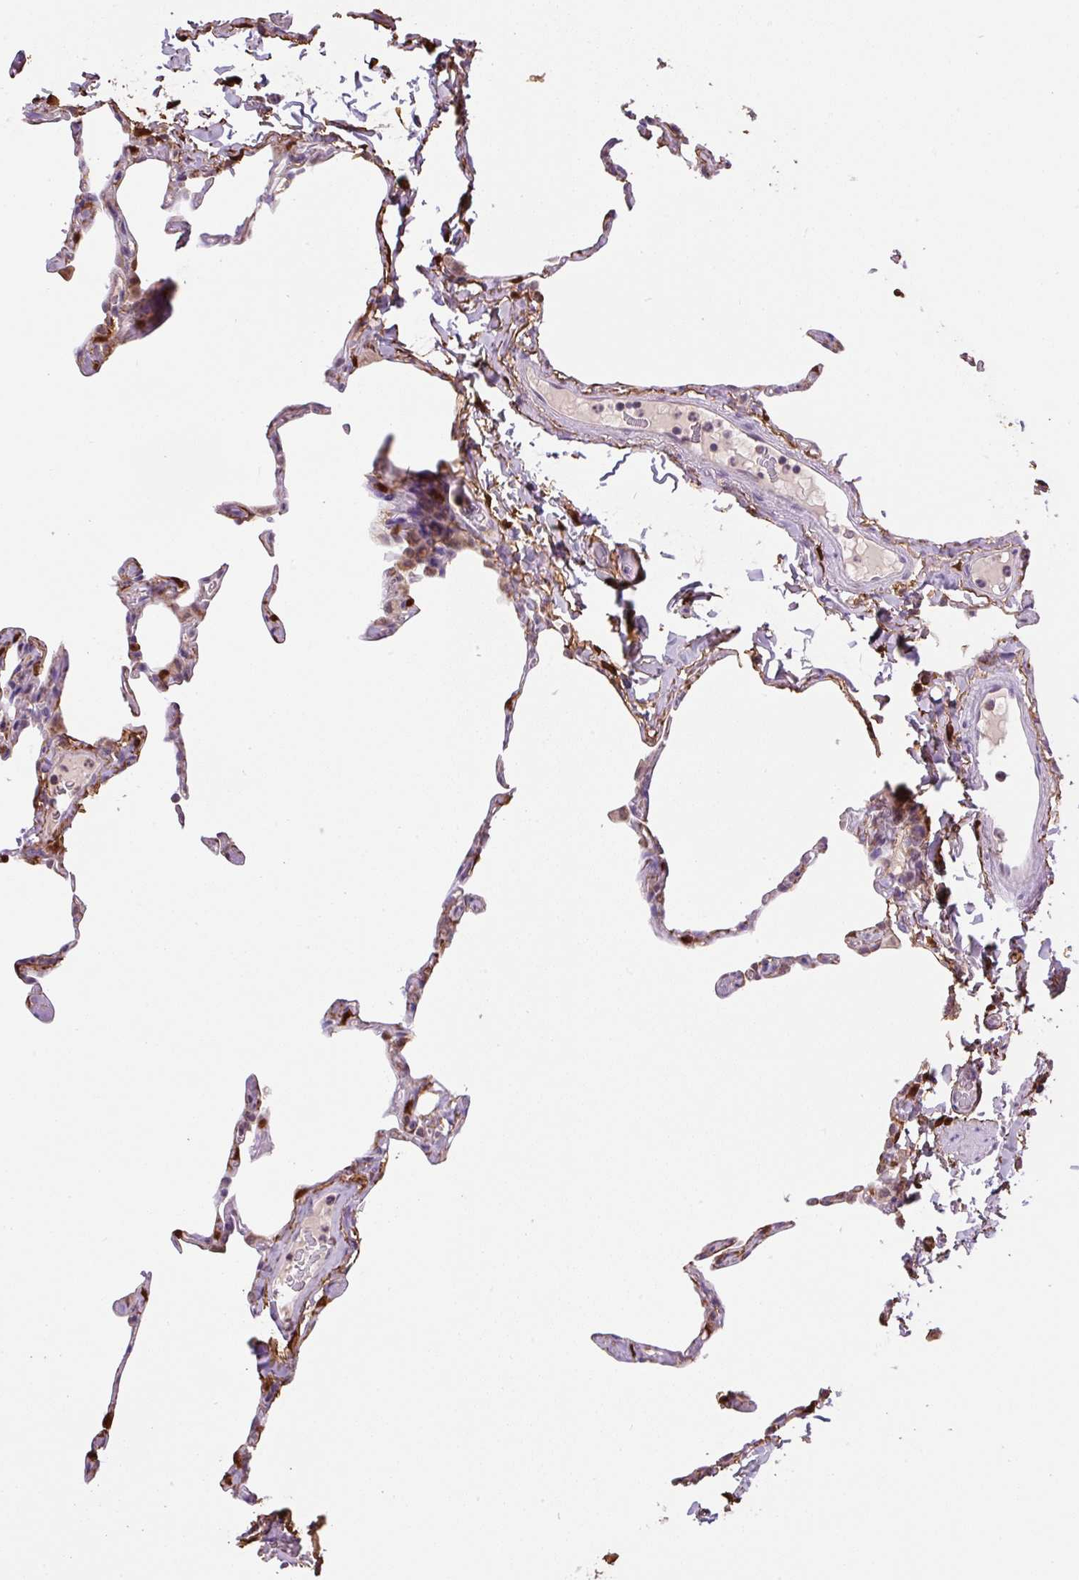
{"staining": {"intensity": "moderate", "quantity": "25%-75%", "location": "cytoplasmic/membranous,nuclear"}, "tissue": "lung", "cell_type": "Alveolar cells", "image_type": "normal", "snomed": [{"axis": "morphology", "description": "Normal tissue, NOS"}, {"axis": "topography", "description": "Lung"}], "caption": "Immunohistochemical staining of unremarkable lung reveals medium levels of moderate cytoplasmic/membranous,nuclear positivity in approximately 25%-75% of alveolar cells.", "gene": "SGF29", "patient": {"sex": "male", "age": 65}}